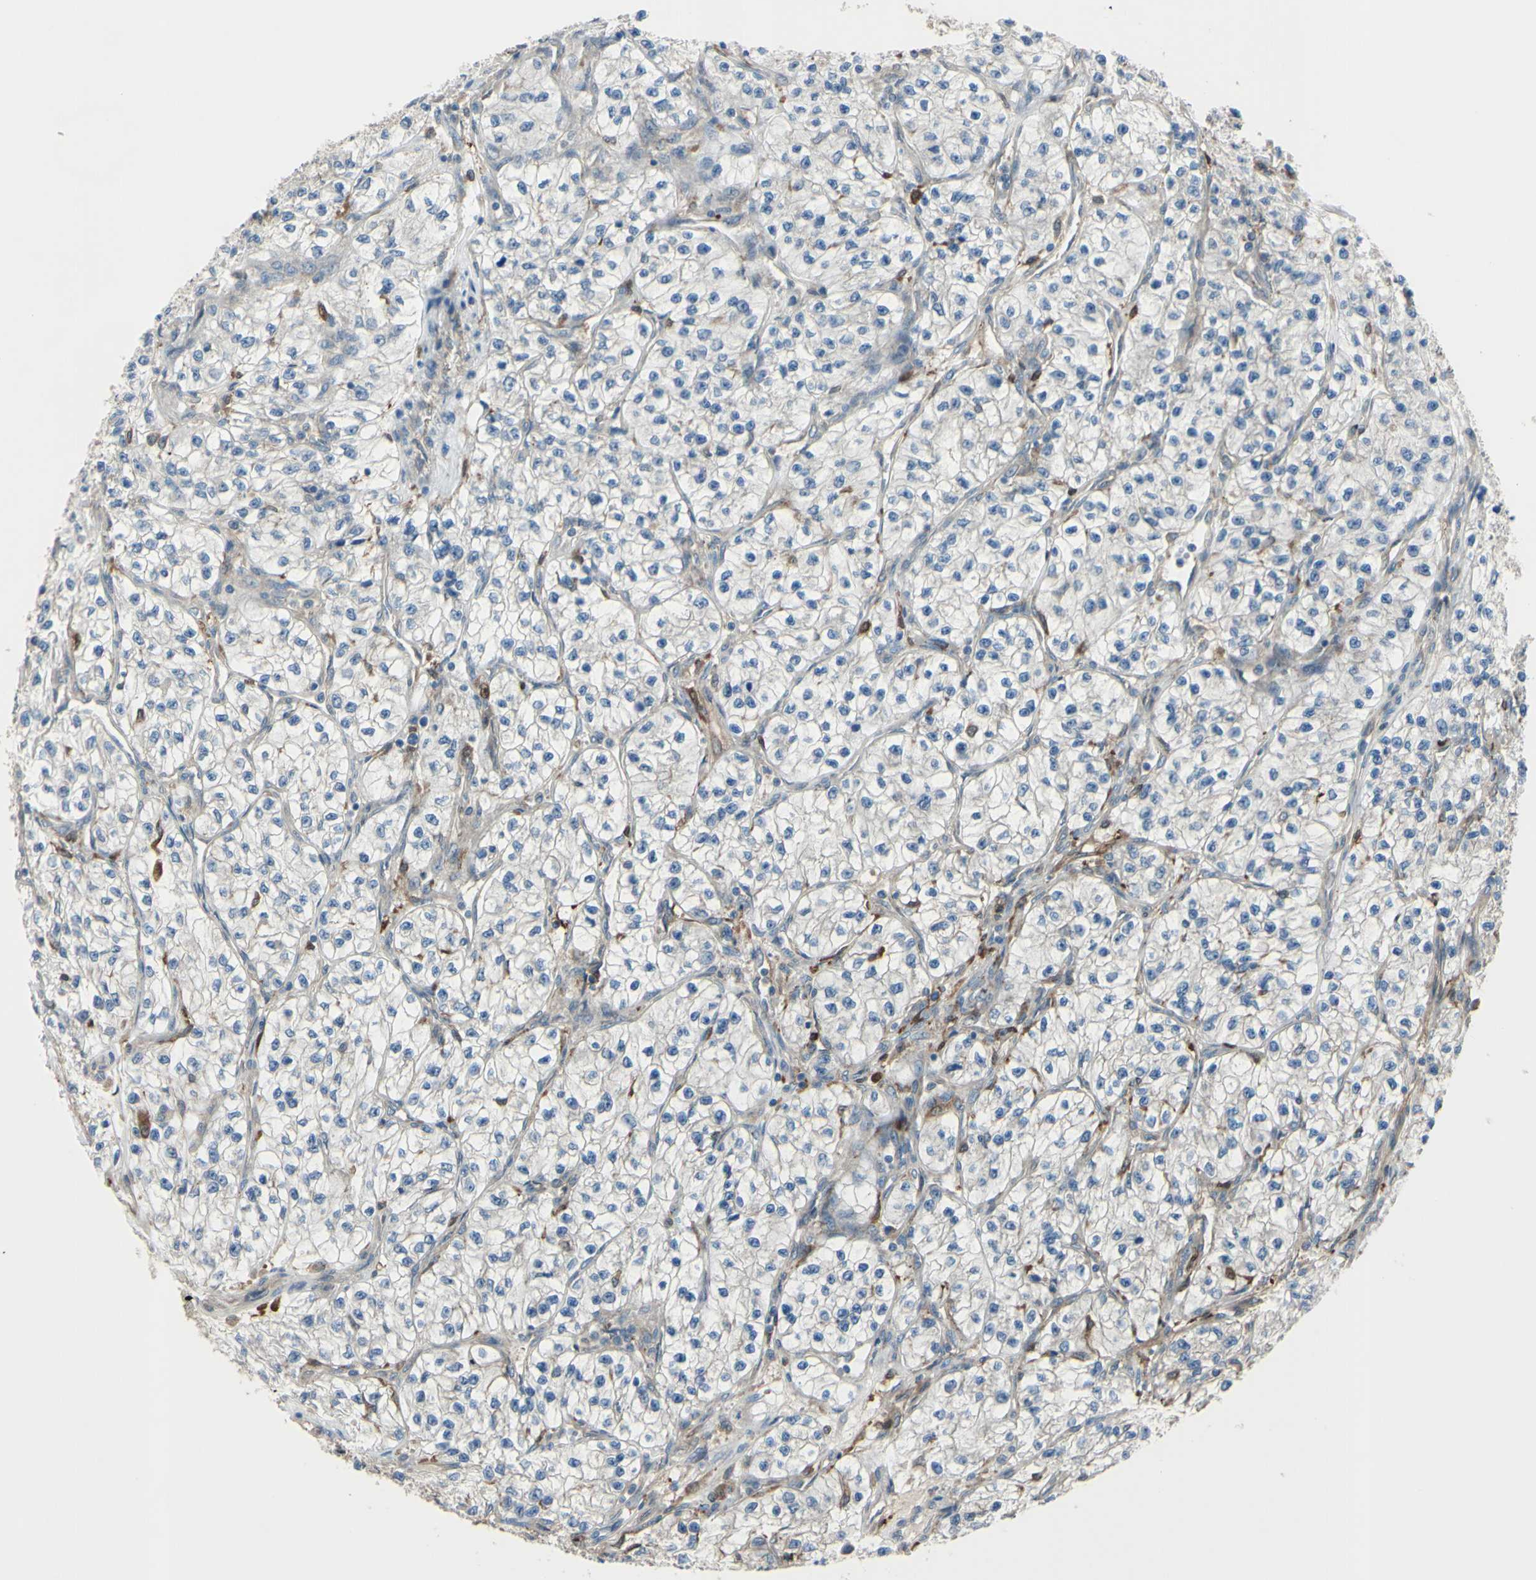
{"staining": {"intensity": "negative", "quantity": "none", "location": "none"}, "tissue": "renal cancer", "cell_type": "Tumor cells", "image_type": "cancer", "snomed": [{"axis": "morphology", "description": "Adenocarcinoma, NOS"}, {"axis": "topography", "description": "Kidney"}], "caption": "Tumor cells show no significant protein expression in adenocarcinoma (renal).", "gene": "IGSF9B", "patient": {"sex": "female", "age": 57}}